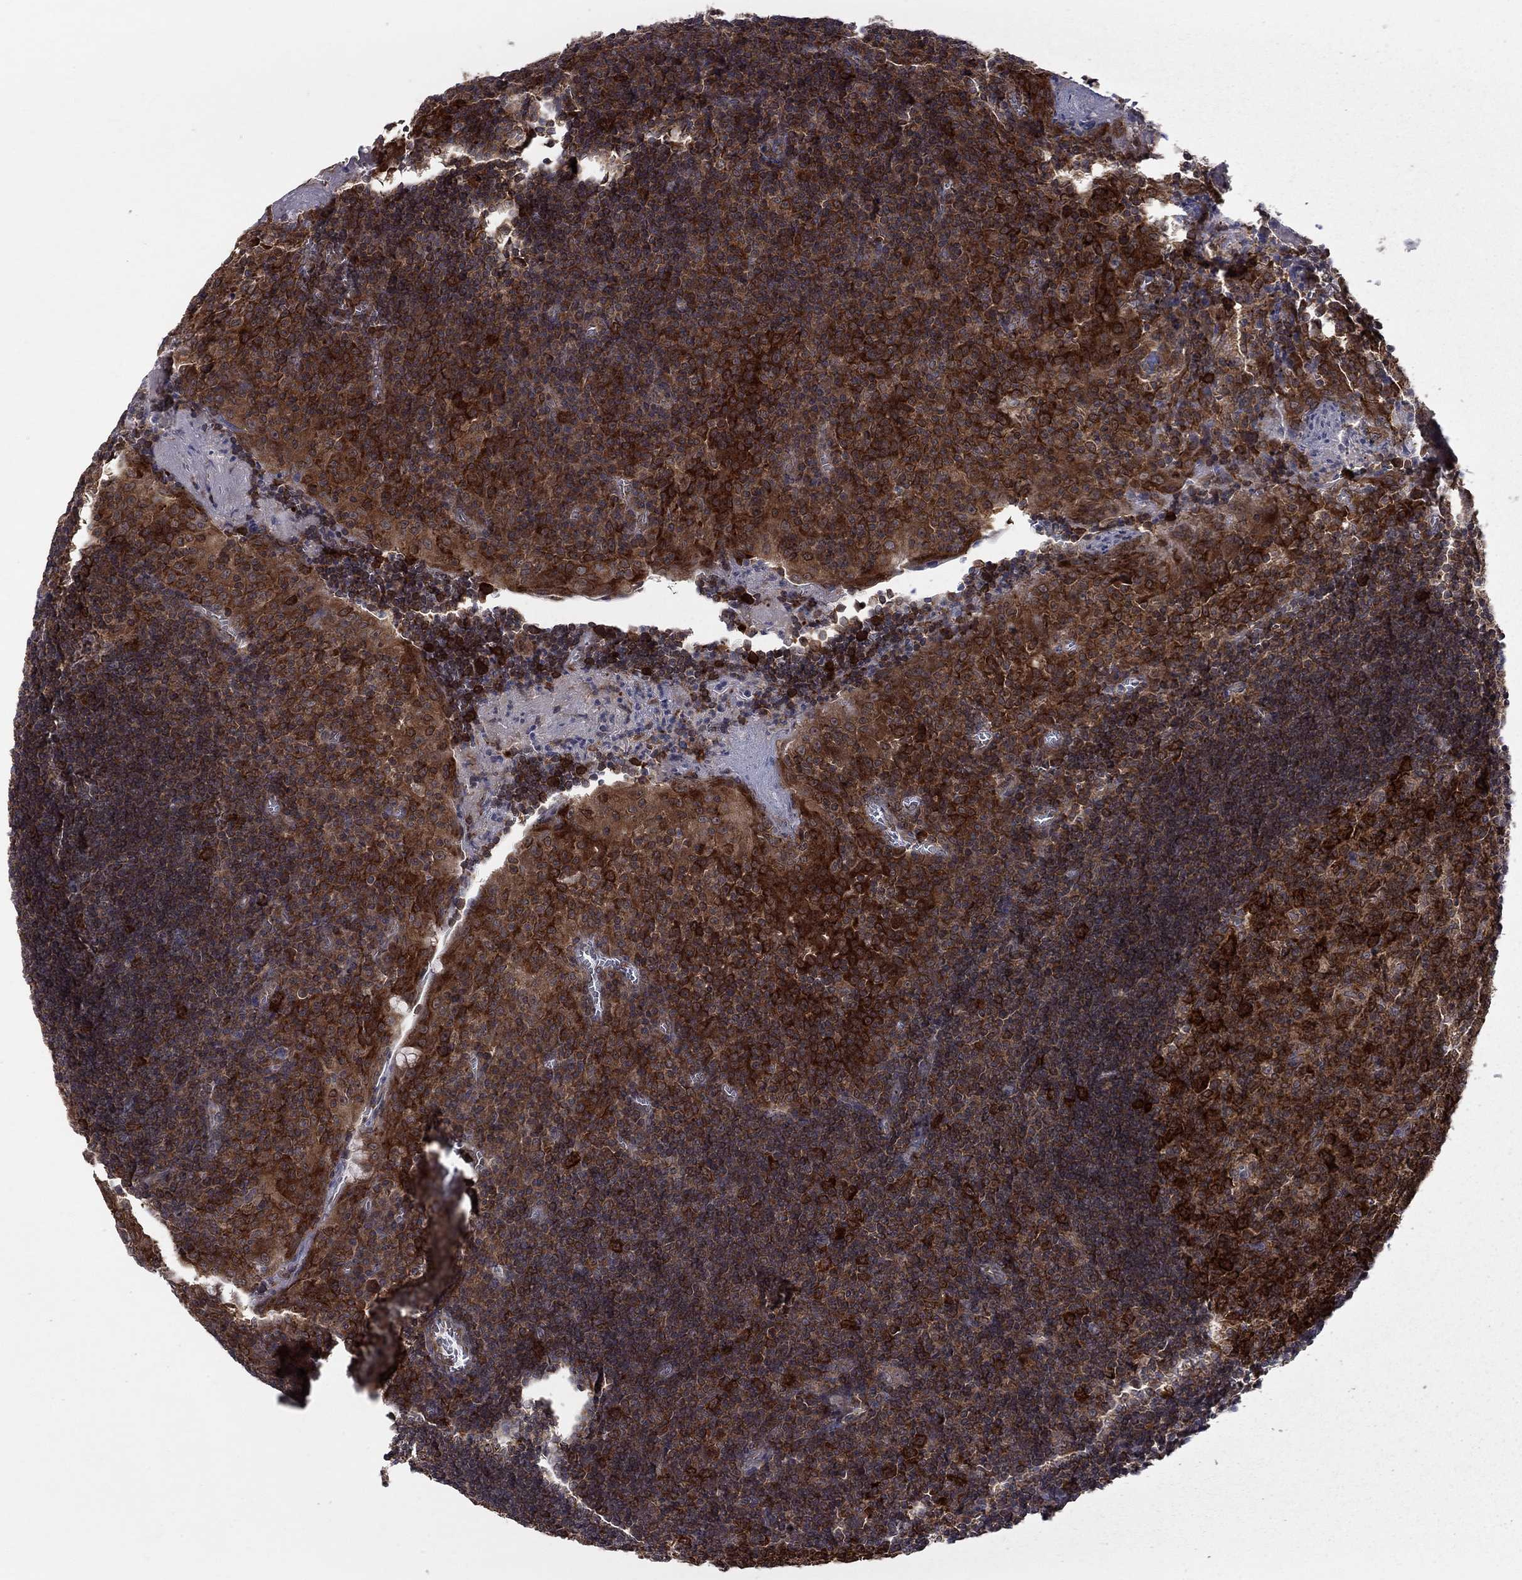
{"staining": {"intensity": "strong", "quantity": ">75%", "location": "cytoplasmic/membranous"}, "tissue": "tonsil", "cell_type": "Germinal center cells", "image_type": "normal", "snomed": [{"axis": "morphology", "description": "Normal tissue, NOS"}, {"axis": "topography", "description": "Tonsil"}], "caption": "About >75% of germinal center cells in normal tonsil demonstrate strong cytoplasmic/membranous protein staining as visualized by brown immunohistochemical staining.", "gene": "NAA50", "patient": {"sex": "female", "age": 12}}